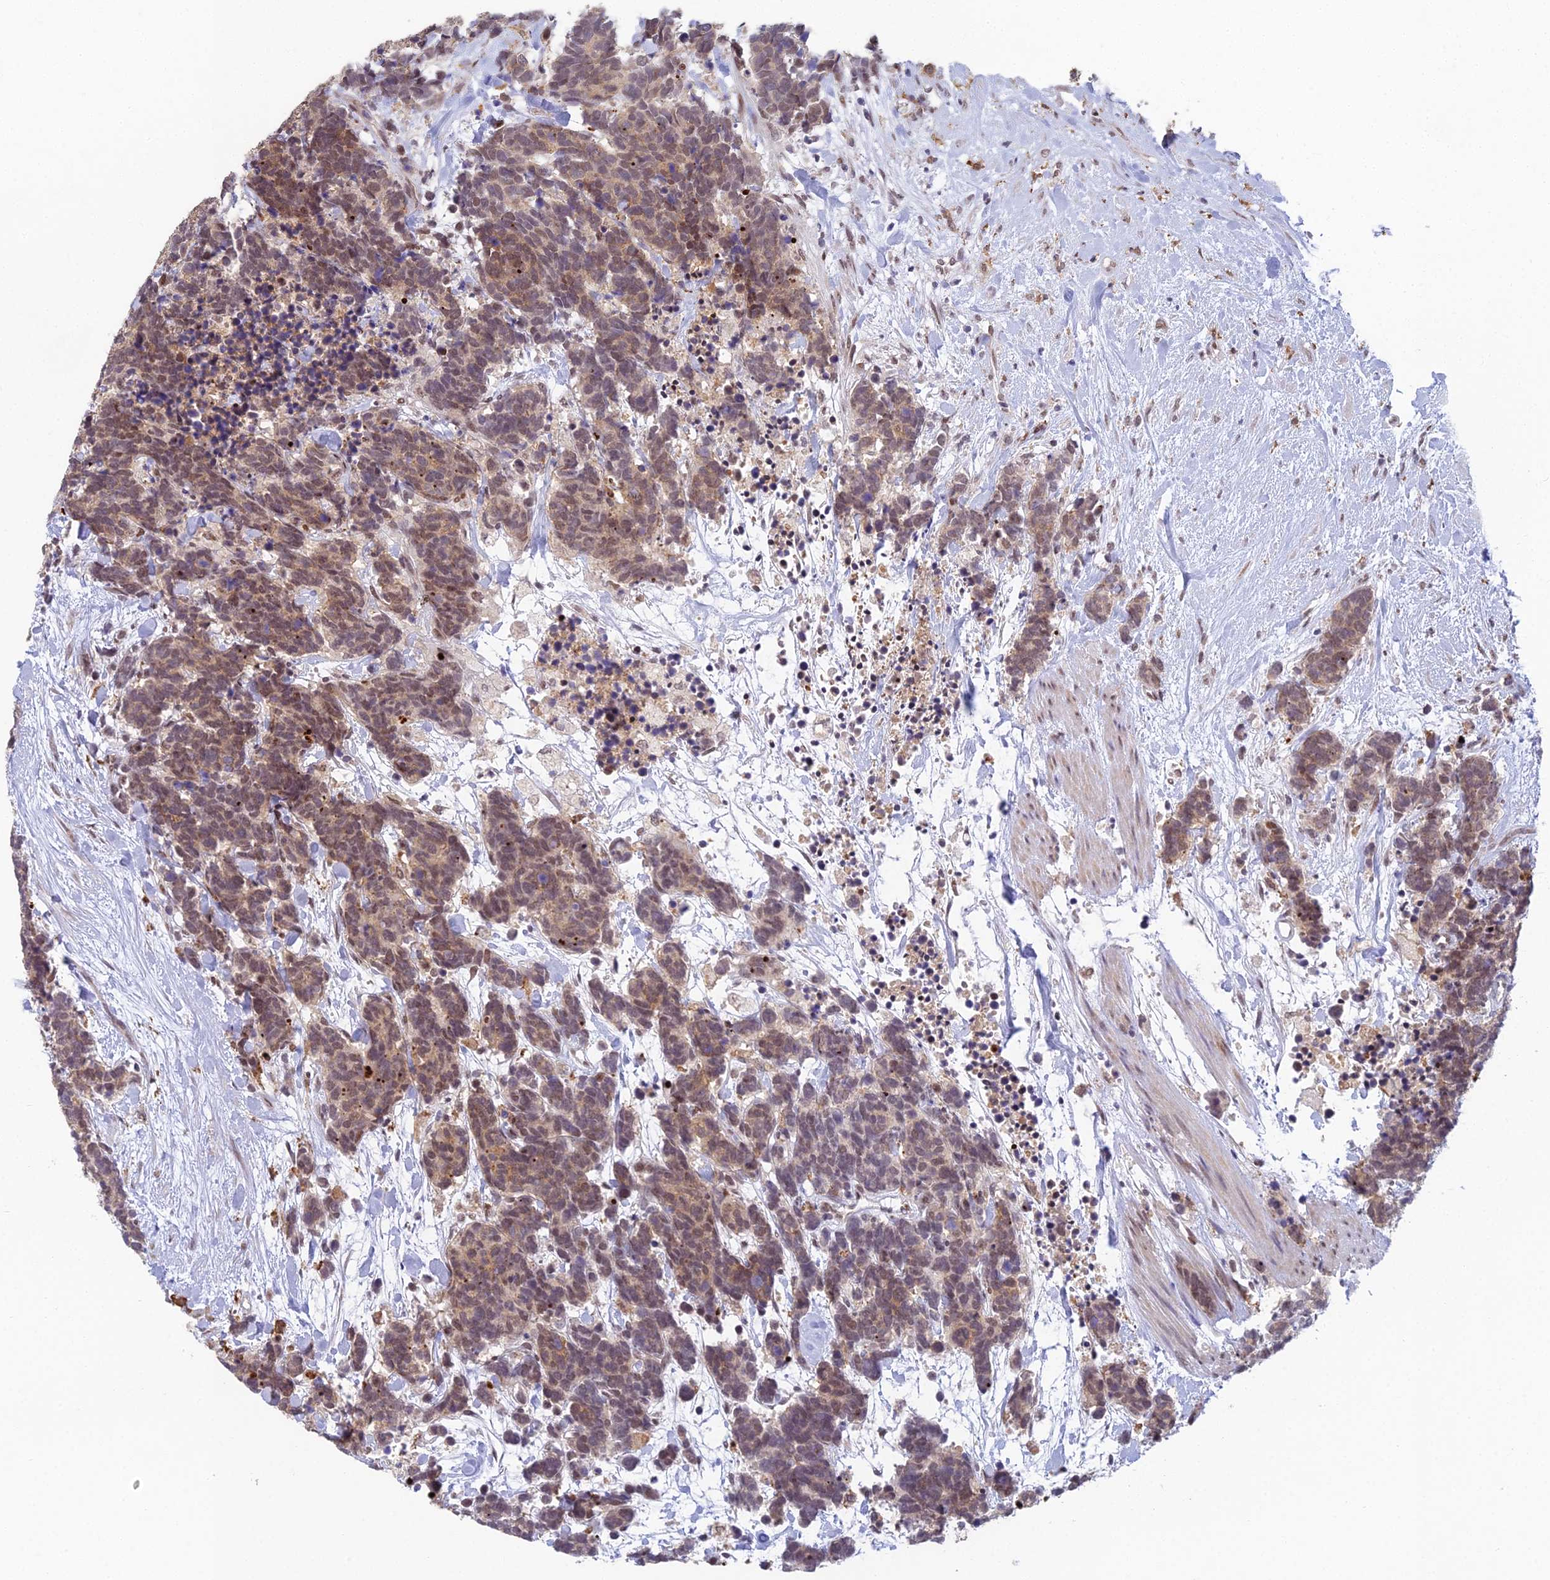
{"staining": {"intensity": "moderate", "quantity": ">75%", "location": "nuclear"}, "tissue": "carcinoid", "cell_type": "Tumor cells", "image_type": "cancer", "snomed": [{"axis": "morphology", "description": "Carcinoma, NOS"}, {"axis": "morphology", "description": "Carcinoid, malignant, NOS"}, {"axis": "topography", "description": "Prostate"}], "caption": "Brown immunohistochemical staining in carcinoid shows moderate nuclear positivity in about >75% of tumor cells. (Stains: DAB (3,3'-diaminobenzidine) in brown, nuclei in blue, Microscopy: brightfield microscopy at high magnification).", "gene": "ABHD17A", "patient": {"sex": "male", "age": 57}}